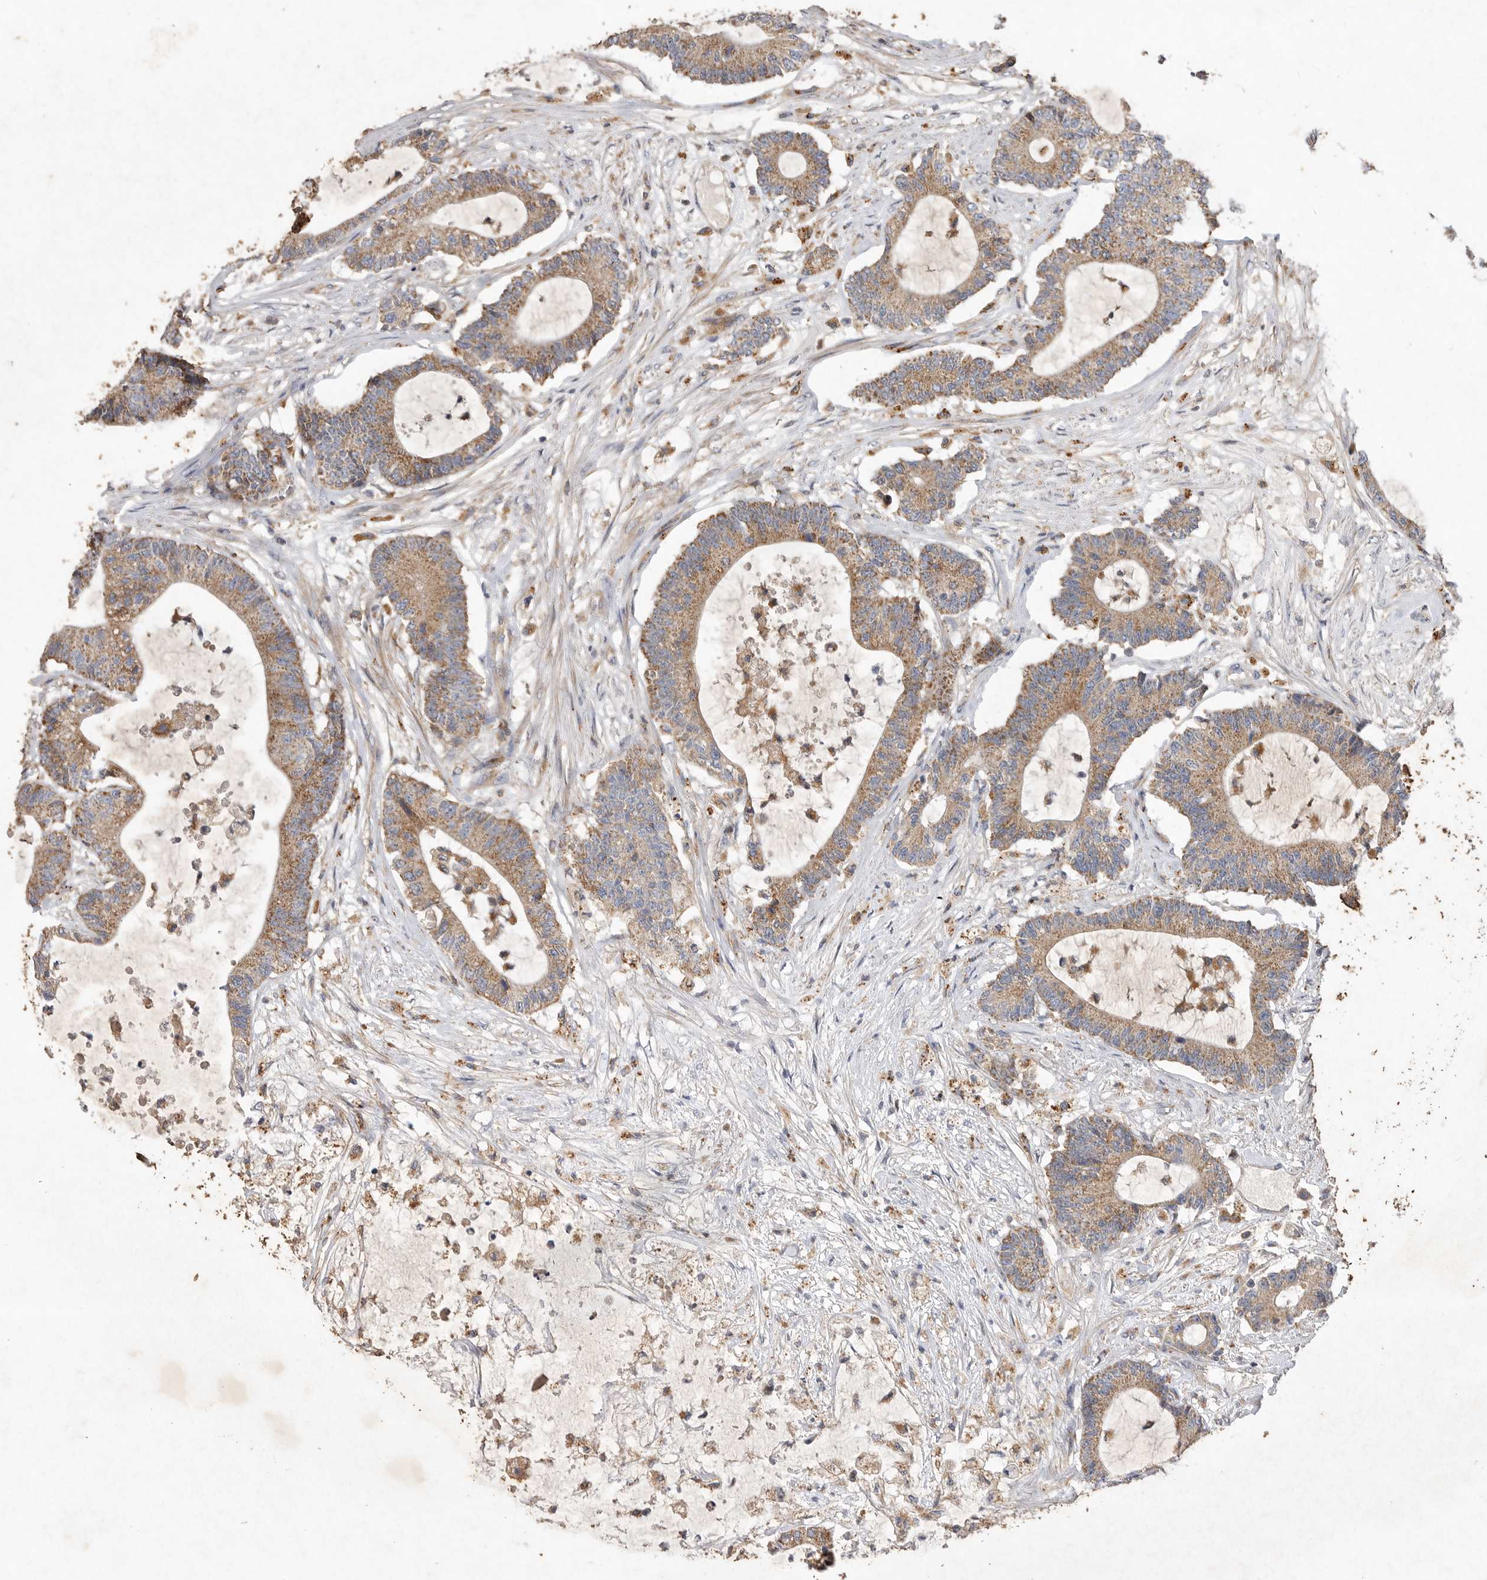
{"staining": {"intensity": "moderate", "quantity": ">75%", "location": "cytoplasmic/membranous"}, "tissue": "colorectal cancer", "cell_type": "Tumor cells", "image_type": "cancer", "snomed": [{"axis": "morphology", "description": "Adenocarcinoma, NOS"}, {"axis": "topography", "description": "Colon"}], "caption": "A brown stain highlights moderate cytoplasmic/membranous expression of a protein in adenocarcinoma (colorectal) tumor cells.", "gene": "MRPL41", "patient": {"sex": "female", "age": 84}}